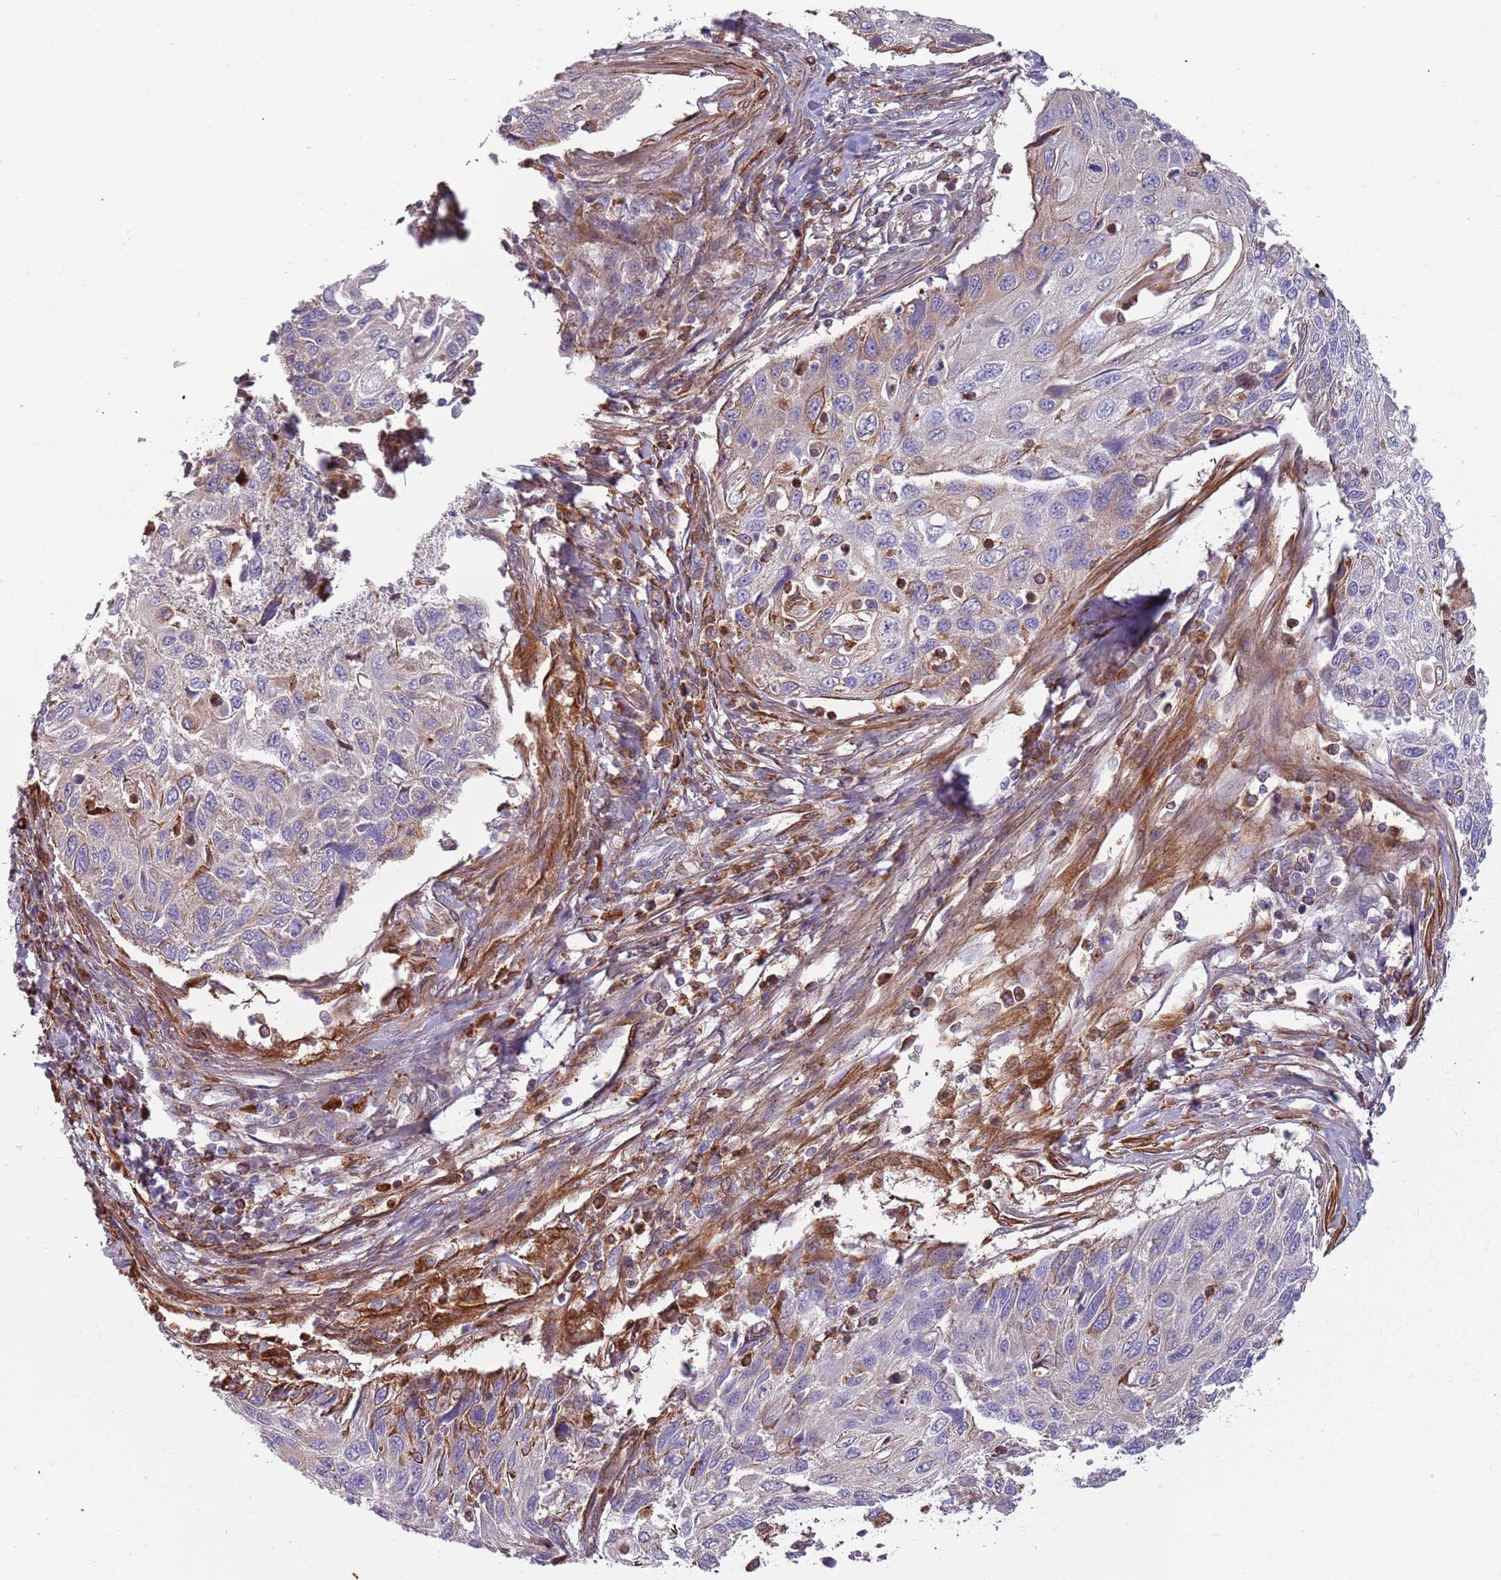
{"staining": {"intensity": "moderate", "quantity": "<25%", "location": "cytoplasmic/membranous"}, "tissue": "cervical cancer", "cell_type": "Tumor cells", "image_type": "cancer", "snomed": [{"axis": "morphology", "description": "Squamous cell carcinoma, NOS"}, {"axis": "topography", "description": "Cervix"}], "caption": "Immunohistochemistry (IHC) (DAB (3,3'-diaminobenzidine)) staining of human cervical cancer displays moderate cytoplasmic/membranous protein positivity in about <25% of tumor cells. The protein is stained brown, and the nuclei are stained in blue (DAB (3,3'-diaminobenzidine) IHC with brightfield microscopy, high magnification).", "gene": "NADK", "patient": {"sex": "female", "age": 70}}